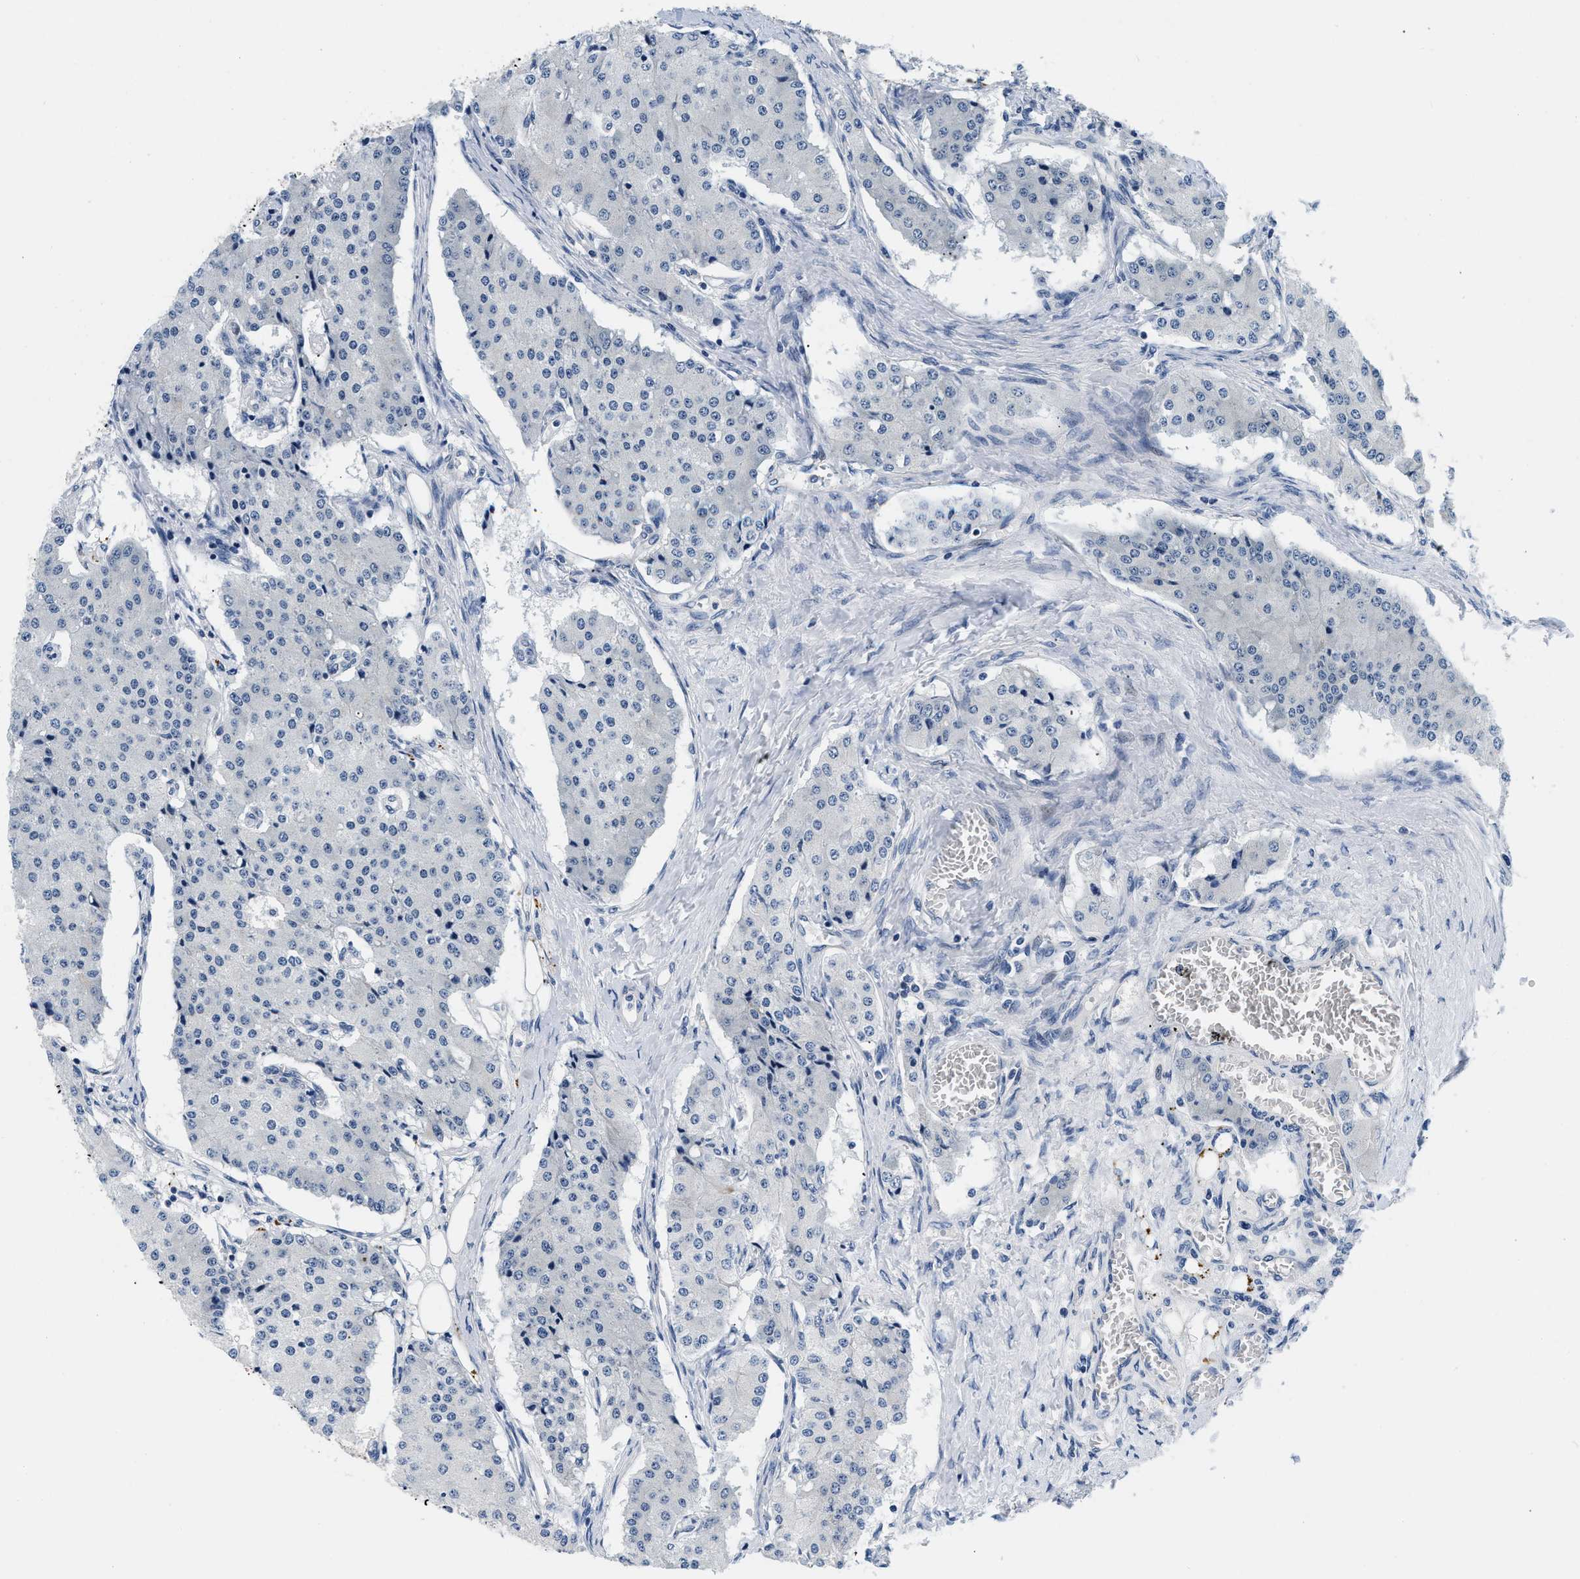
{"staining": {"intensity": "negative", "quantity": "none", "location": "none"}, "tissue": "carcinoid", "cell_type": "Tumor cells", "image_type": "cancer", "snomed": [{"axis": "morphology", "description": "Carcinoid, malignant, NOS"}, {"axis": "topography", "description": "Colon"}], "caption": "DAB (3,3'-diaminobenzidine) immunohistochemical staining of carcinoid shows no significant positivity in tumor cells. (Brightfield microscopy of DAB (3,3'-diaminobenzidine) IHC at high magnification).", "gene": "PDP1", "patient": {"sex": "female", "age": 52}}